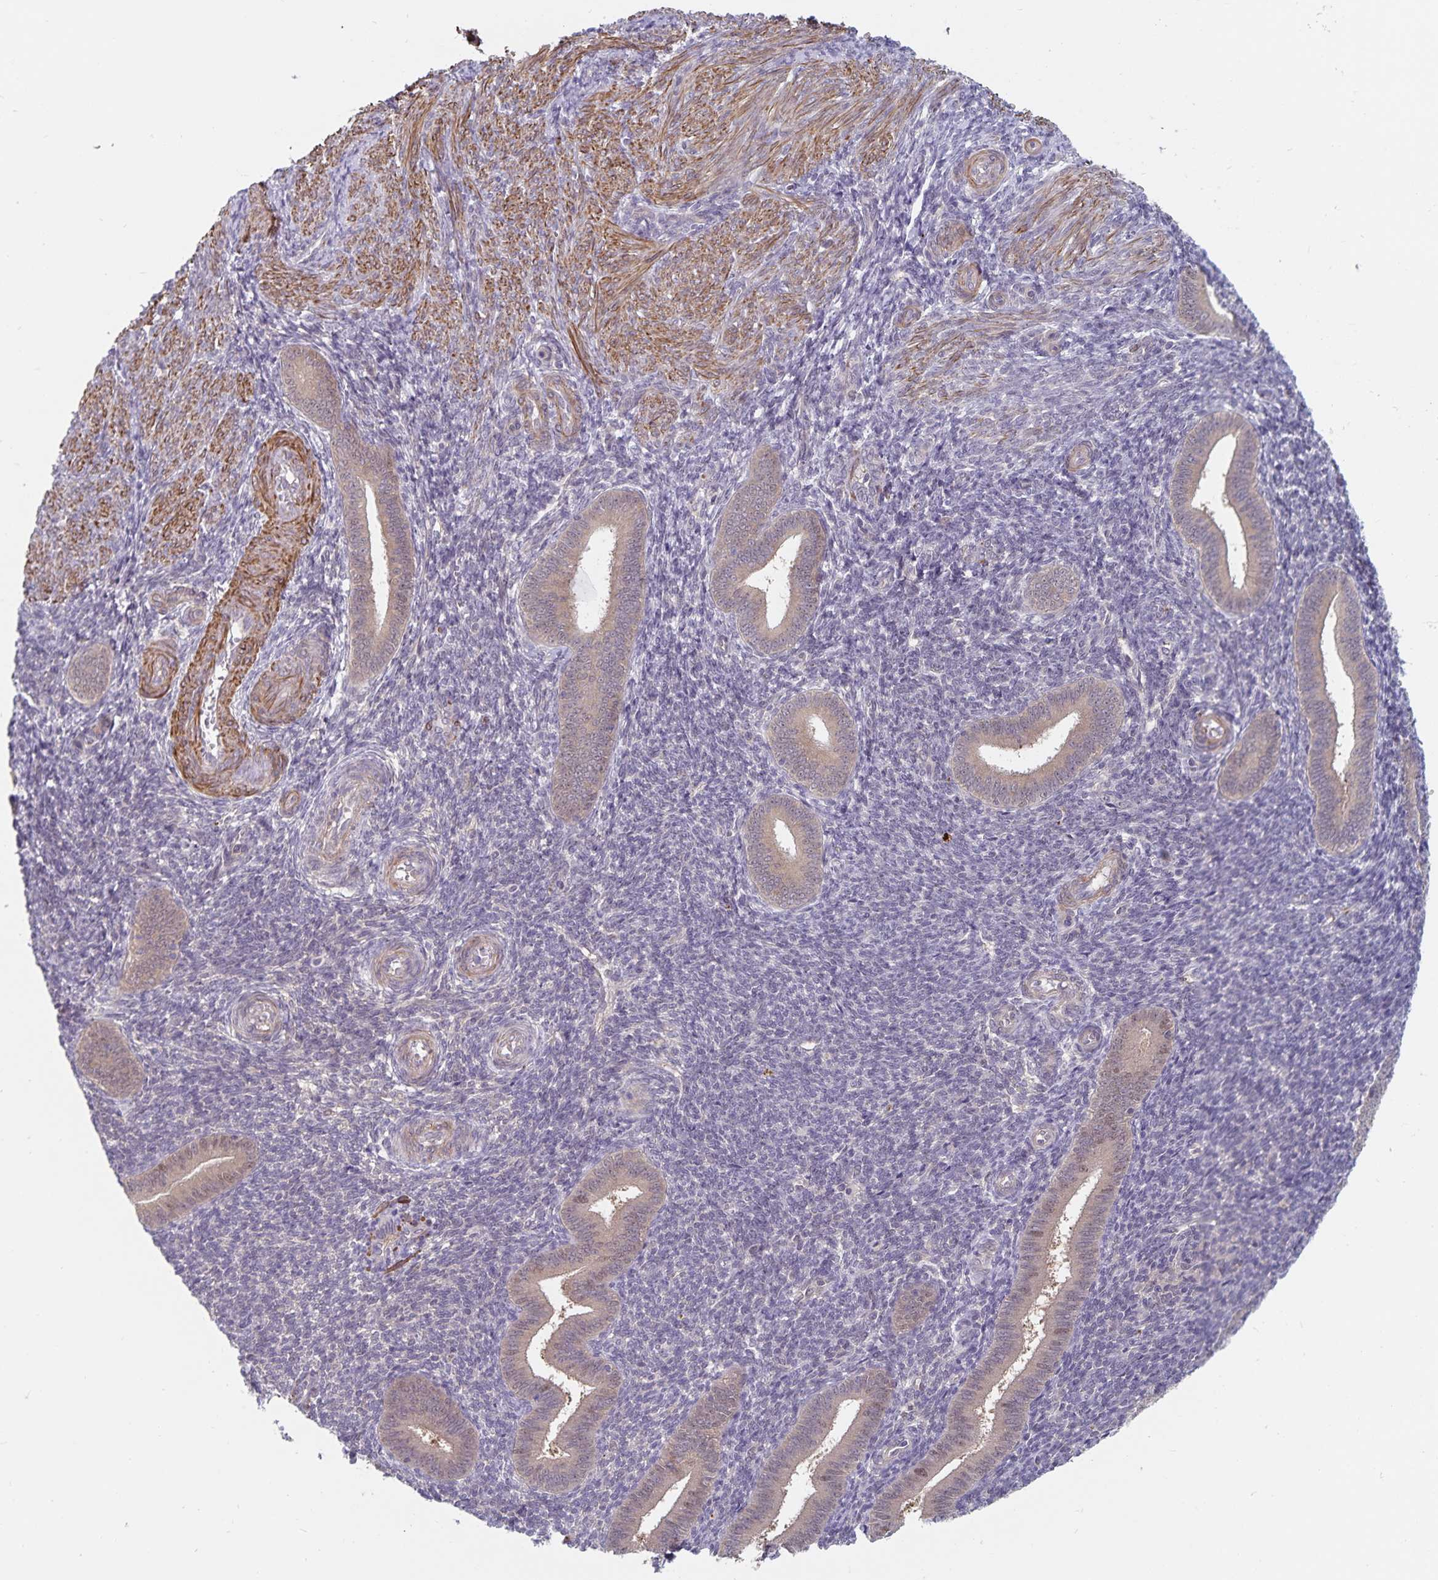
{"staining": {"intensity": "negative", "quantity": "none", "location": "none"}, "tissue": "endometrium", "cell_type": "Cells in endometrial stroma", "image_type": "normal", "snomed": [{"axis": "morphology", "description": "Normal tissue, NOS"}, {"axis": "topography", "description": "Endometrium"}], "caption": "Immunohistochemical staining of unremarkable endometrium reveals no significant expression in cells in endometrial stroma. (Brightfield microscopy of DAB (3,3'-diaminobenzidine) immunohistochemistry (IHC) at high magnification).", "gene": "BAG6", "patient": {"sex": "female", "age": 25}}